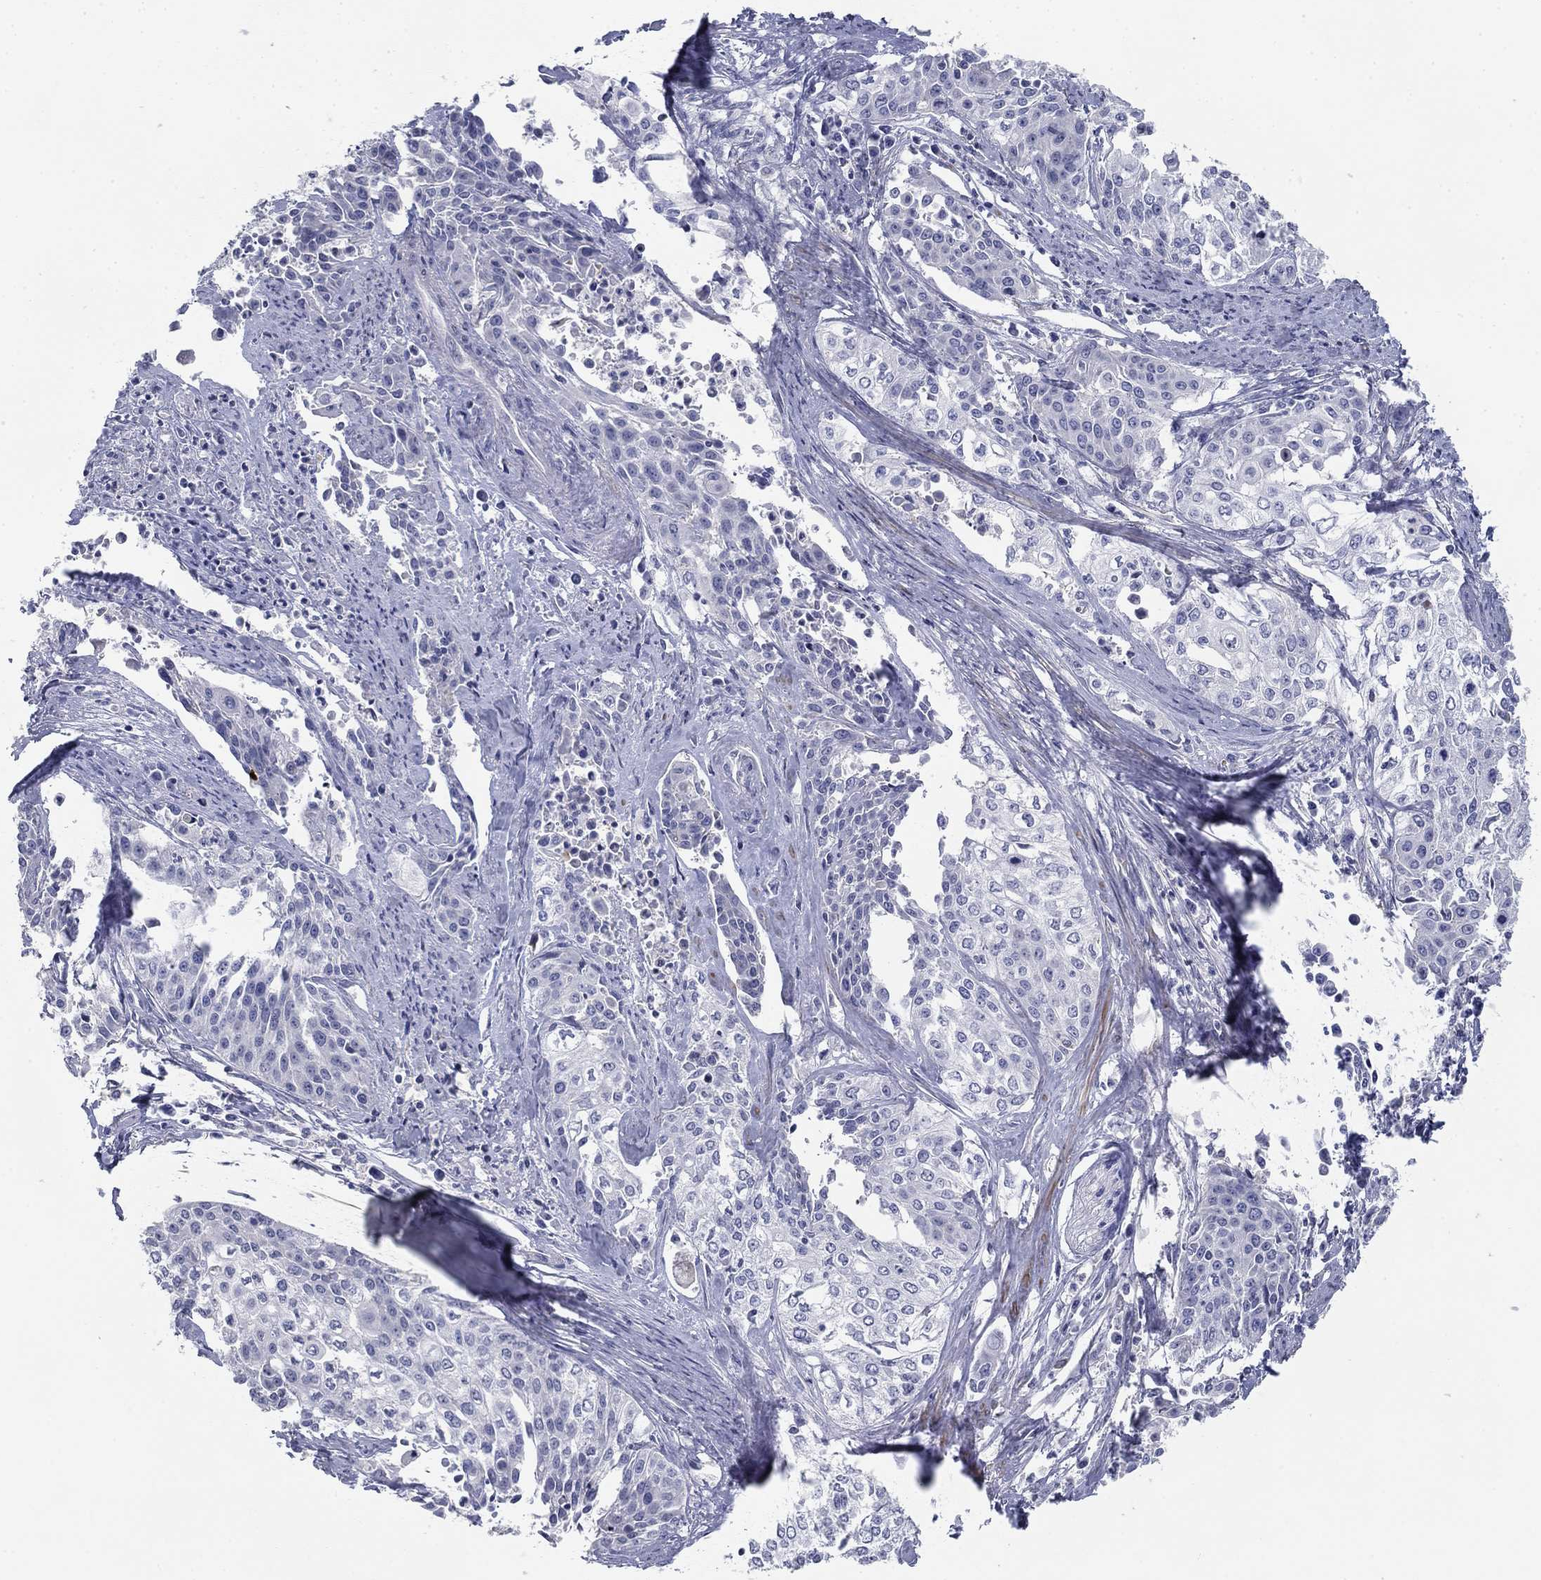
{"staining": {"intensity": "negative", "quantity": "none", "location": "none"}, "tissue": "cervical cancer", "cell_type": "Tumor cells", "image_type": "cancer", "snomed": [{"axis": "morphology", "description": "Squamous cell carcinoma, NOS"}, {"axis": "topography", "description": "Cervix"}], "caption": "Human squamous cell carcinoma (cervical) stained for a protein using IHC demonstrates no expression in tumor cells.", "gene": "GRK7", "patient": {"sex": "female", "age": 39}}